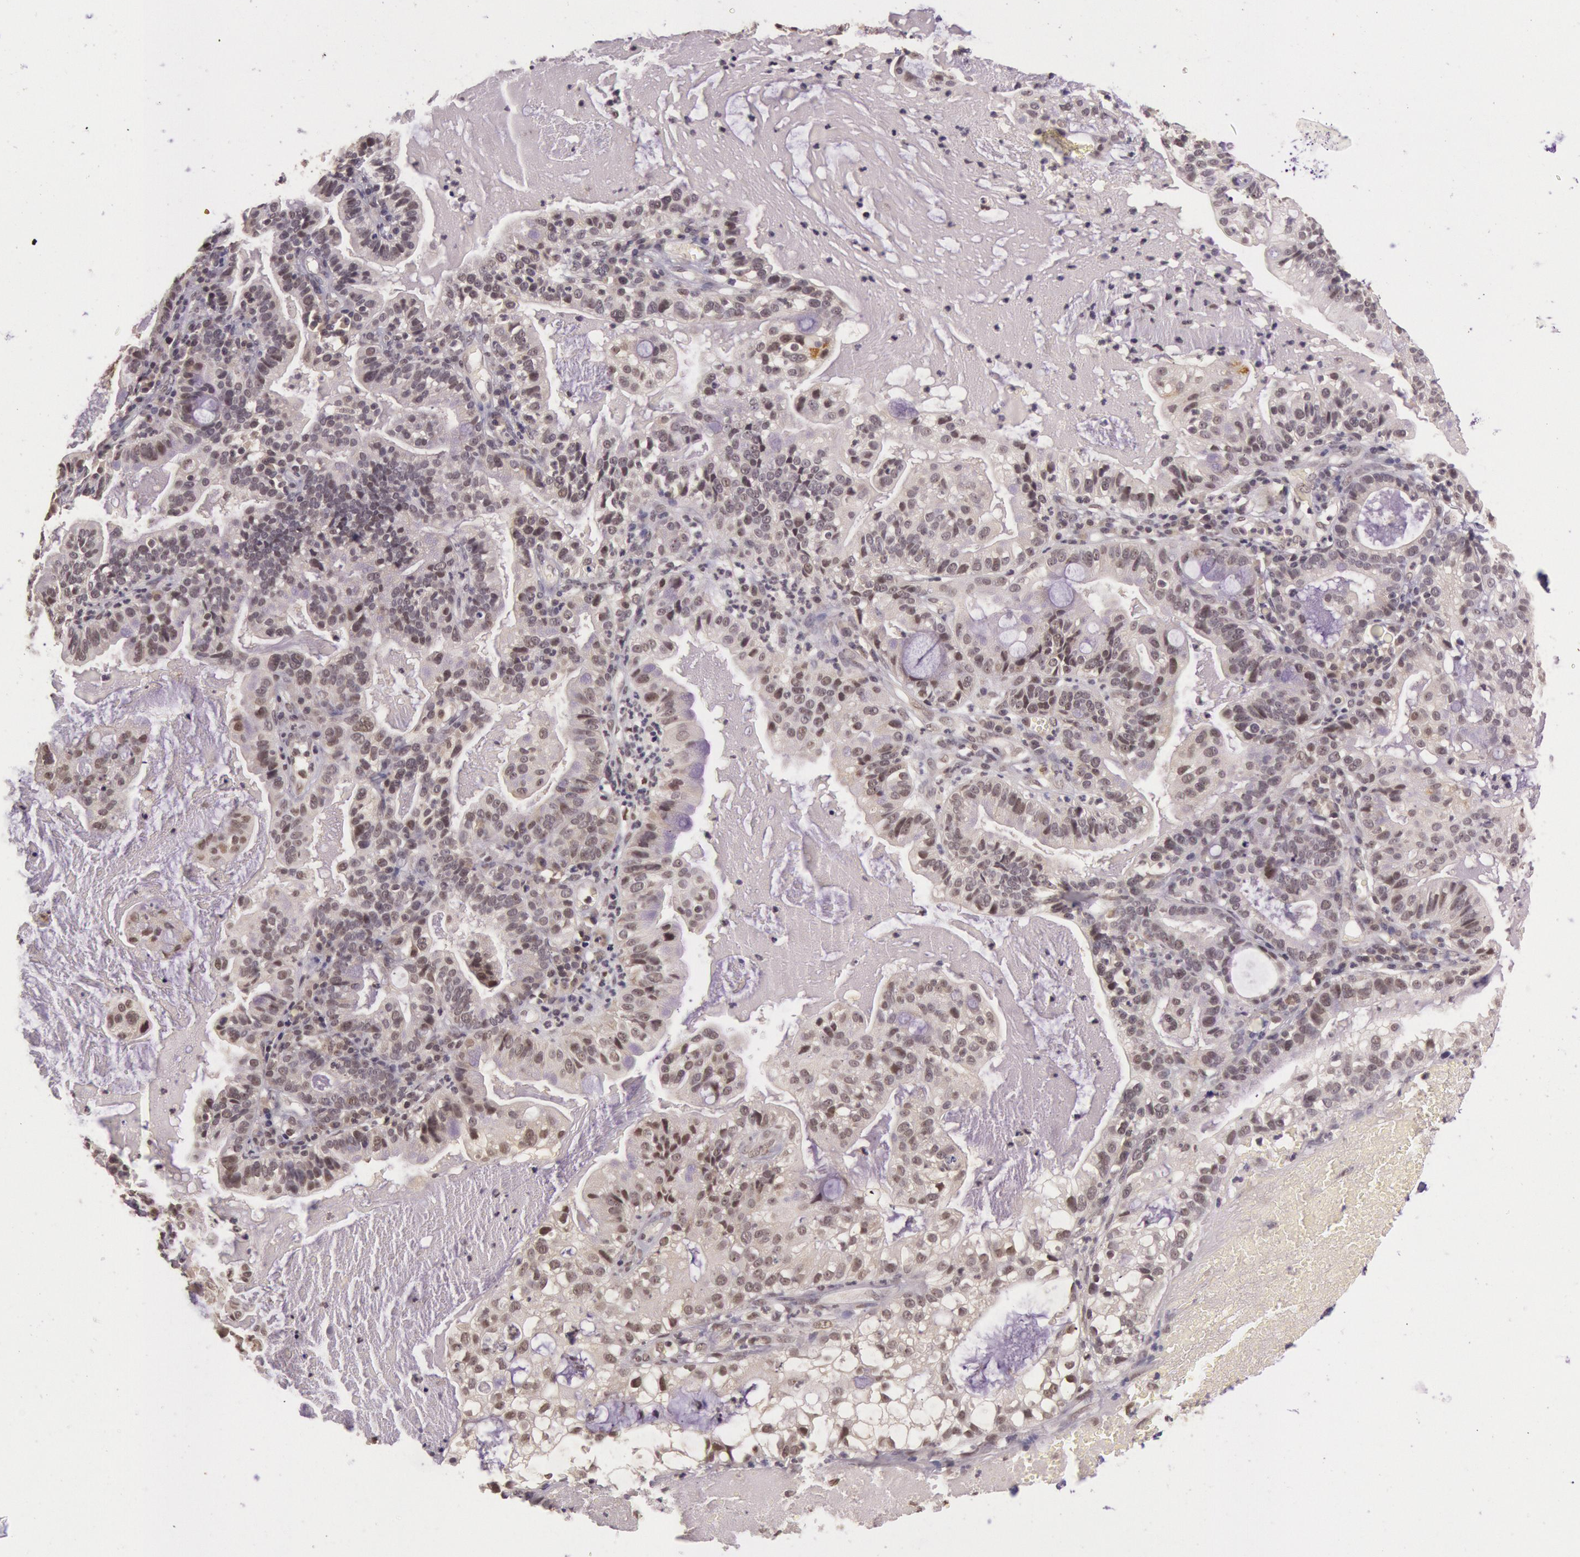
{"staining": {"intensity": "negative", "quantity": "none", "location": "none"}, "tissue": "cervical cancer", "cell_type": "Tumor cells", "image_type": "cancer", "snomed": [{"axis": "morphology", "description": "Adenocarcinoma, NOS"}, {"axis": "topography", "description": "Cervix"}], "caption": "DAB immunohistochemical staining of adenocarcinoma (cervical) reveals no significant expression in tumor cells.", "gene": "RTL10", "patient": {"sex": "female", "age": 41}}